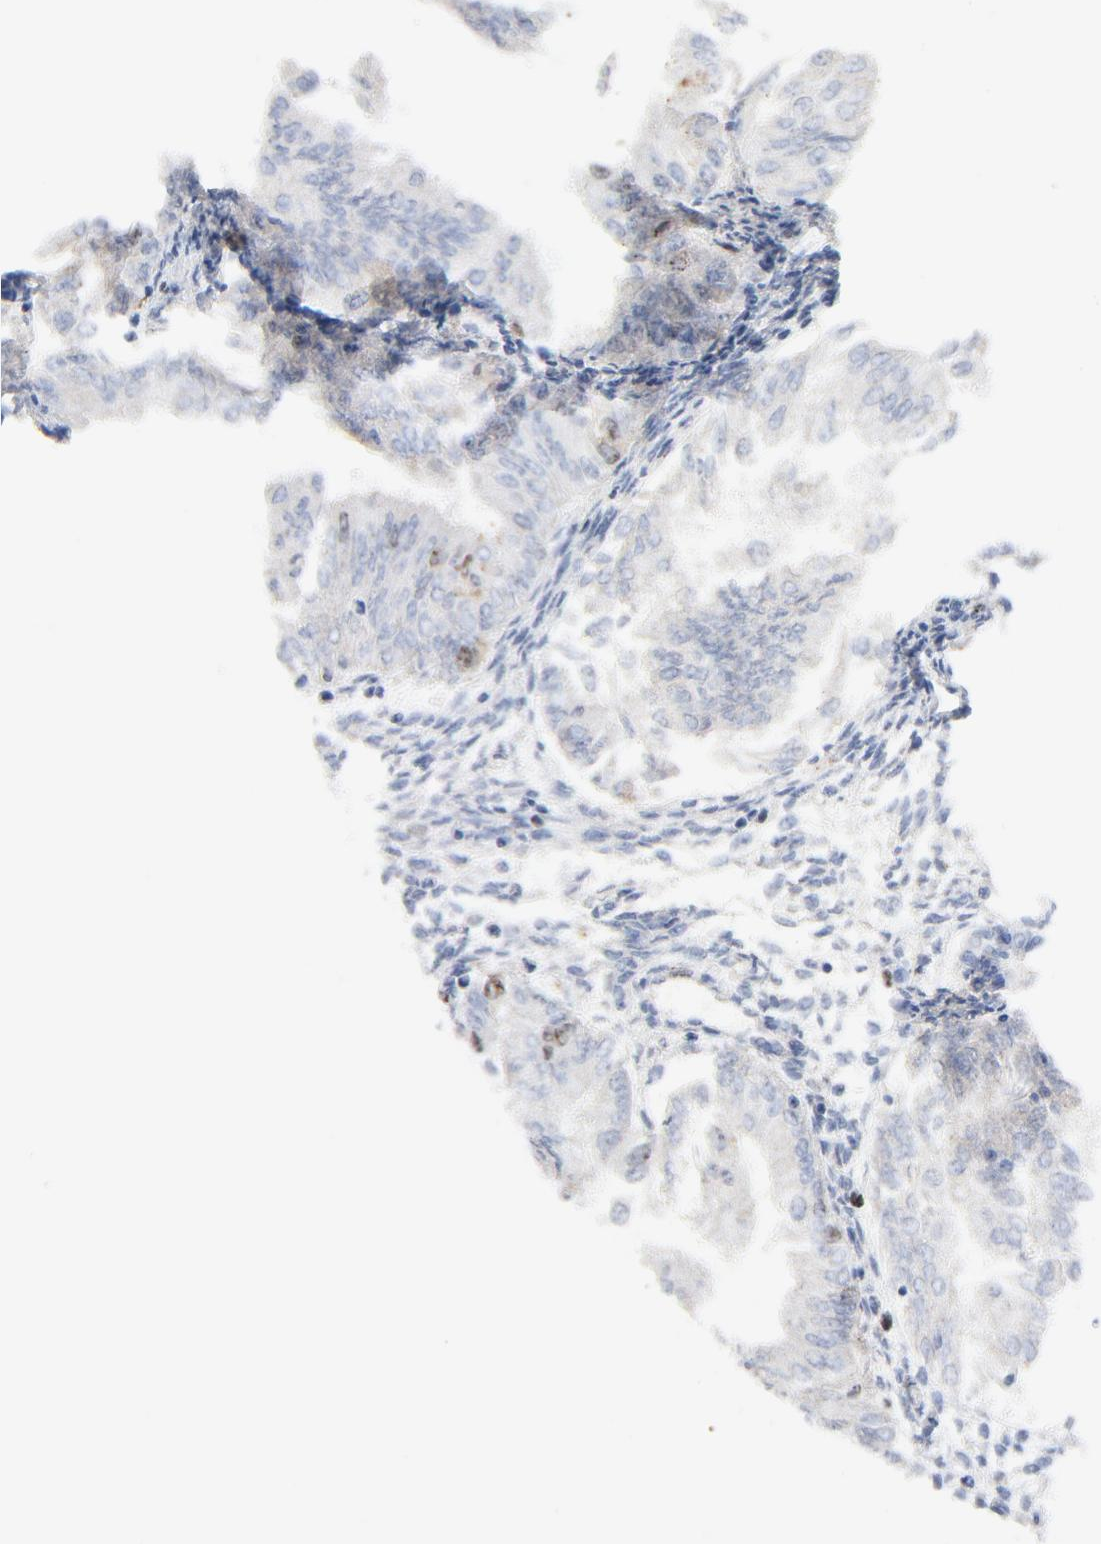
{"staining": {"intensity": "moderate", "quantity": "<25%", "location": "nuclear"}, "tissue": "endometrial cancer", "cell_type": "Tumor cells", "image_type": "cancer", "snomed": [{"axis": "morphology", "description": "Adenocarcinoma, NOS"}, {"axis": "topography", "description": "Endometrium"}], "caption": "There is low levels of moderate nuclear positivity in tumor cells of endometrial cancer (adenocarcinoma), as demonstrated by immunohistochemical staining (brown color).", "gene": "BIRC5", "patient": {"sex": "female", "age": 53}}